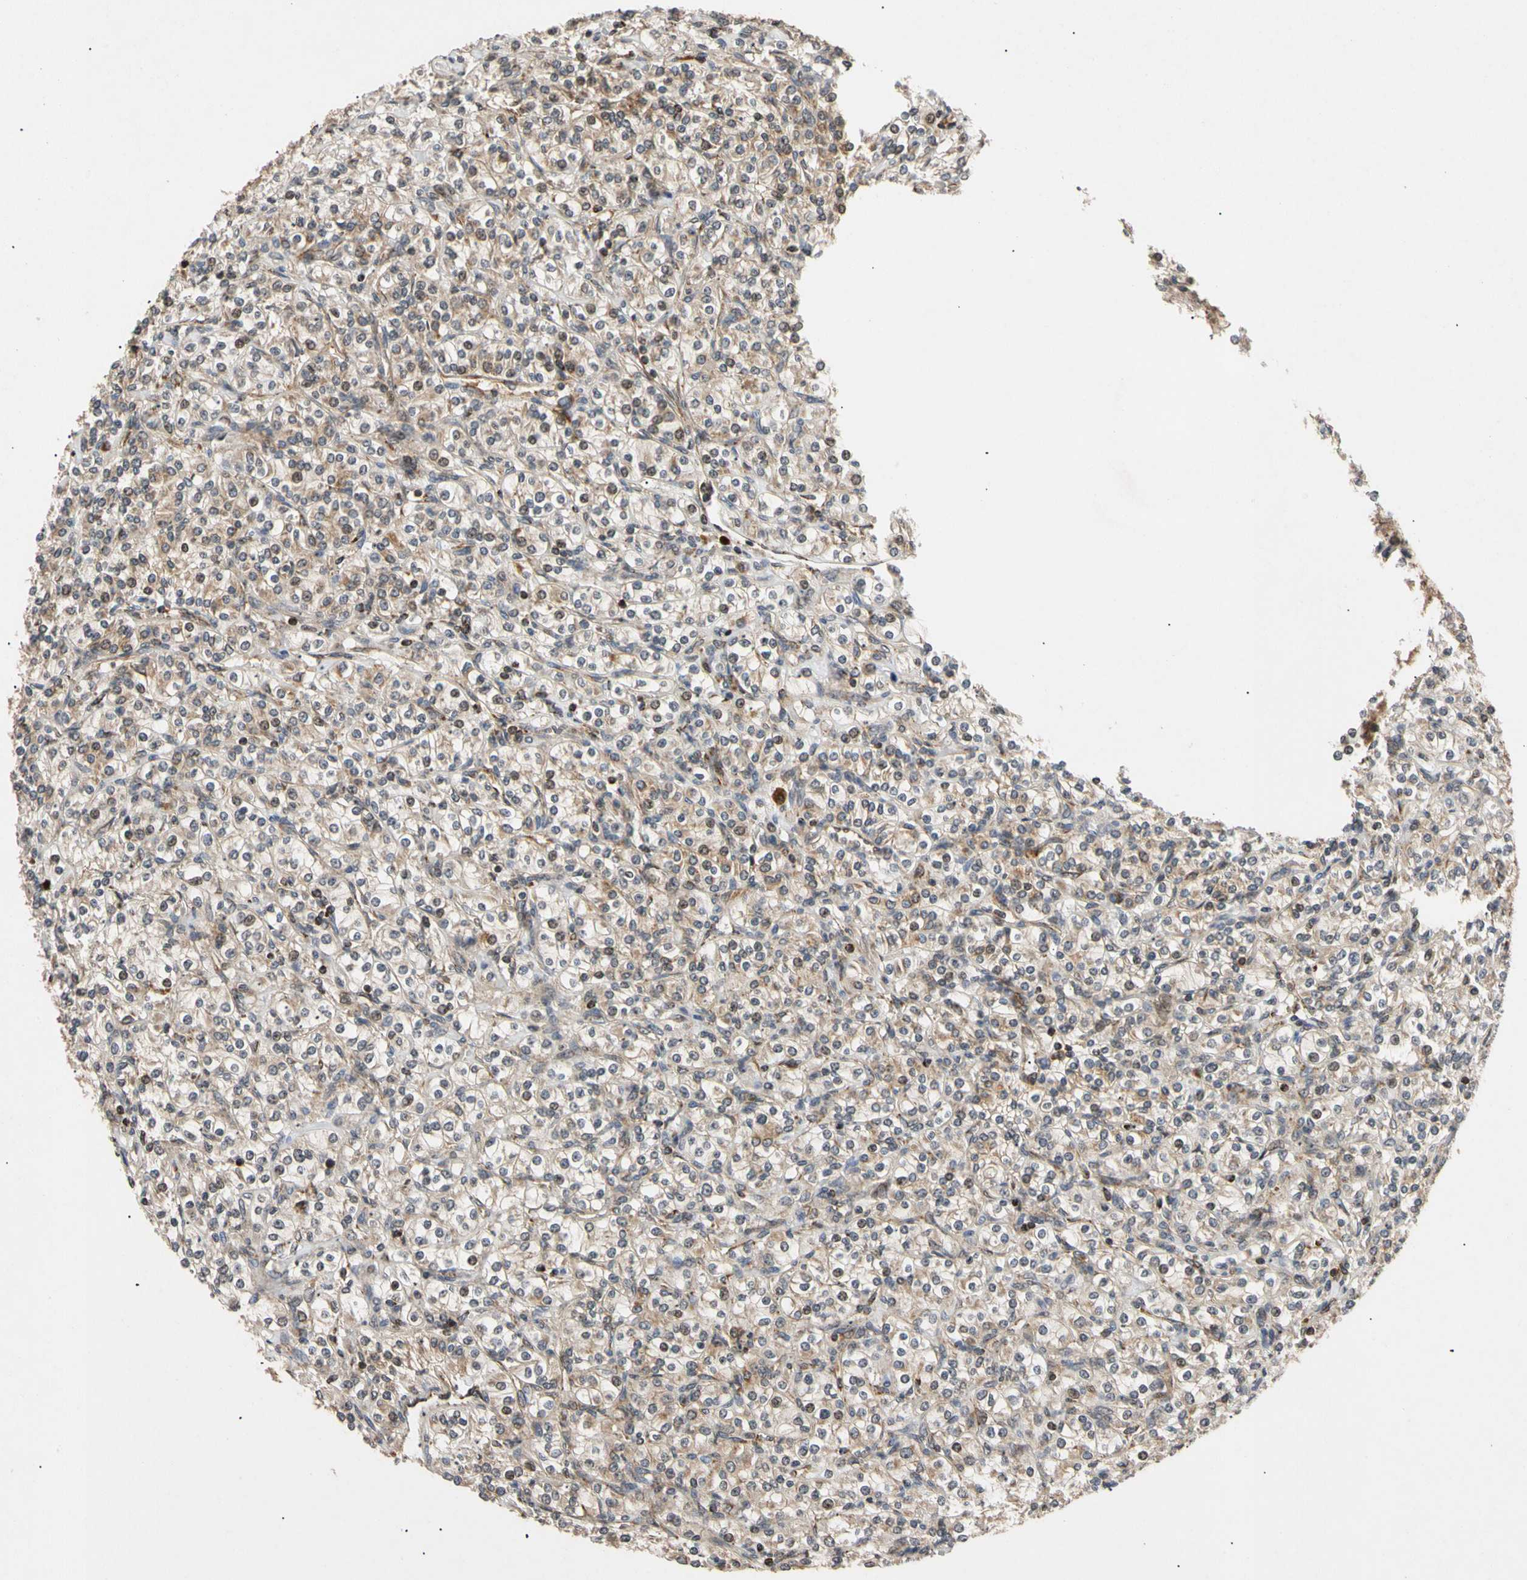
{"staining": {"intensity": "weak", "quantity": "25%-75%", "location": "cytoplasmic/membranous,nuclear"}, "tissue": "renal cancer", "cell_type": "Tumor cells", "image_type": "cancer", "snomed": [{"axis": "morphology", "description": "Adenocarcinoma, NOS"}, {"axis": "topography", "description": "Kidney"}], "caption": "Brown immunohistochemical staining in human renal cancer reveals weak cytoplasmic/membranous and nuclear positivity in approximately 25%-75% of tumor cells.", "gene": "MRPS22", "patient": {"sex": "male", "age": 77}}